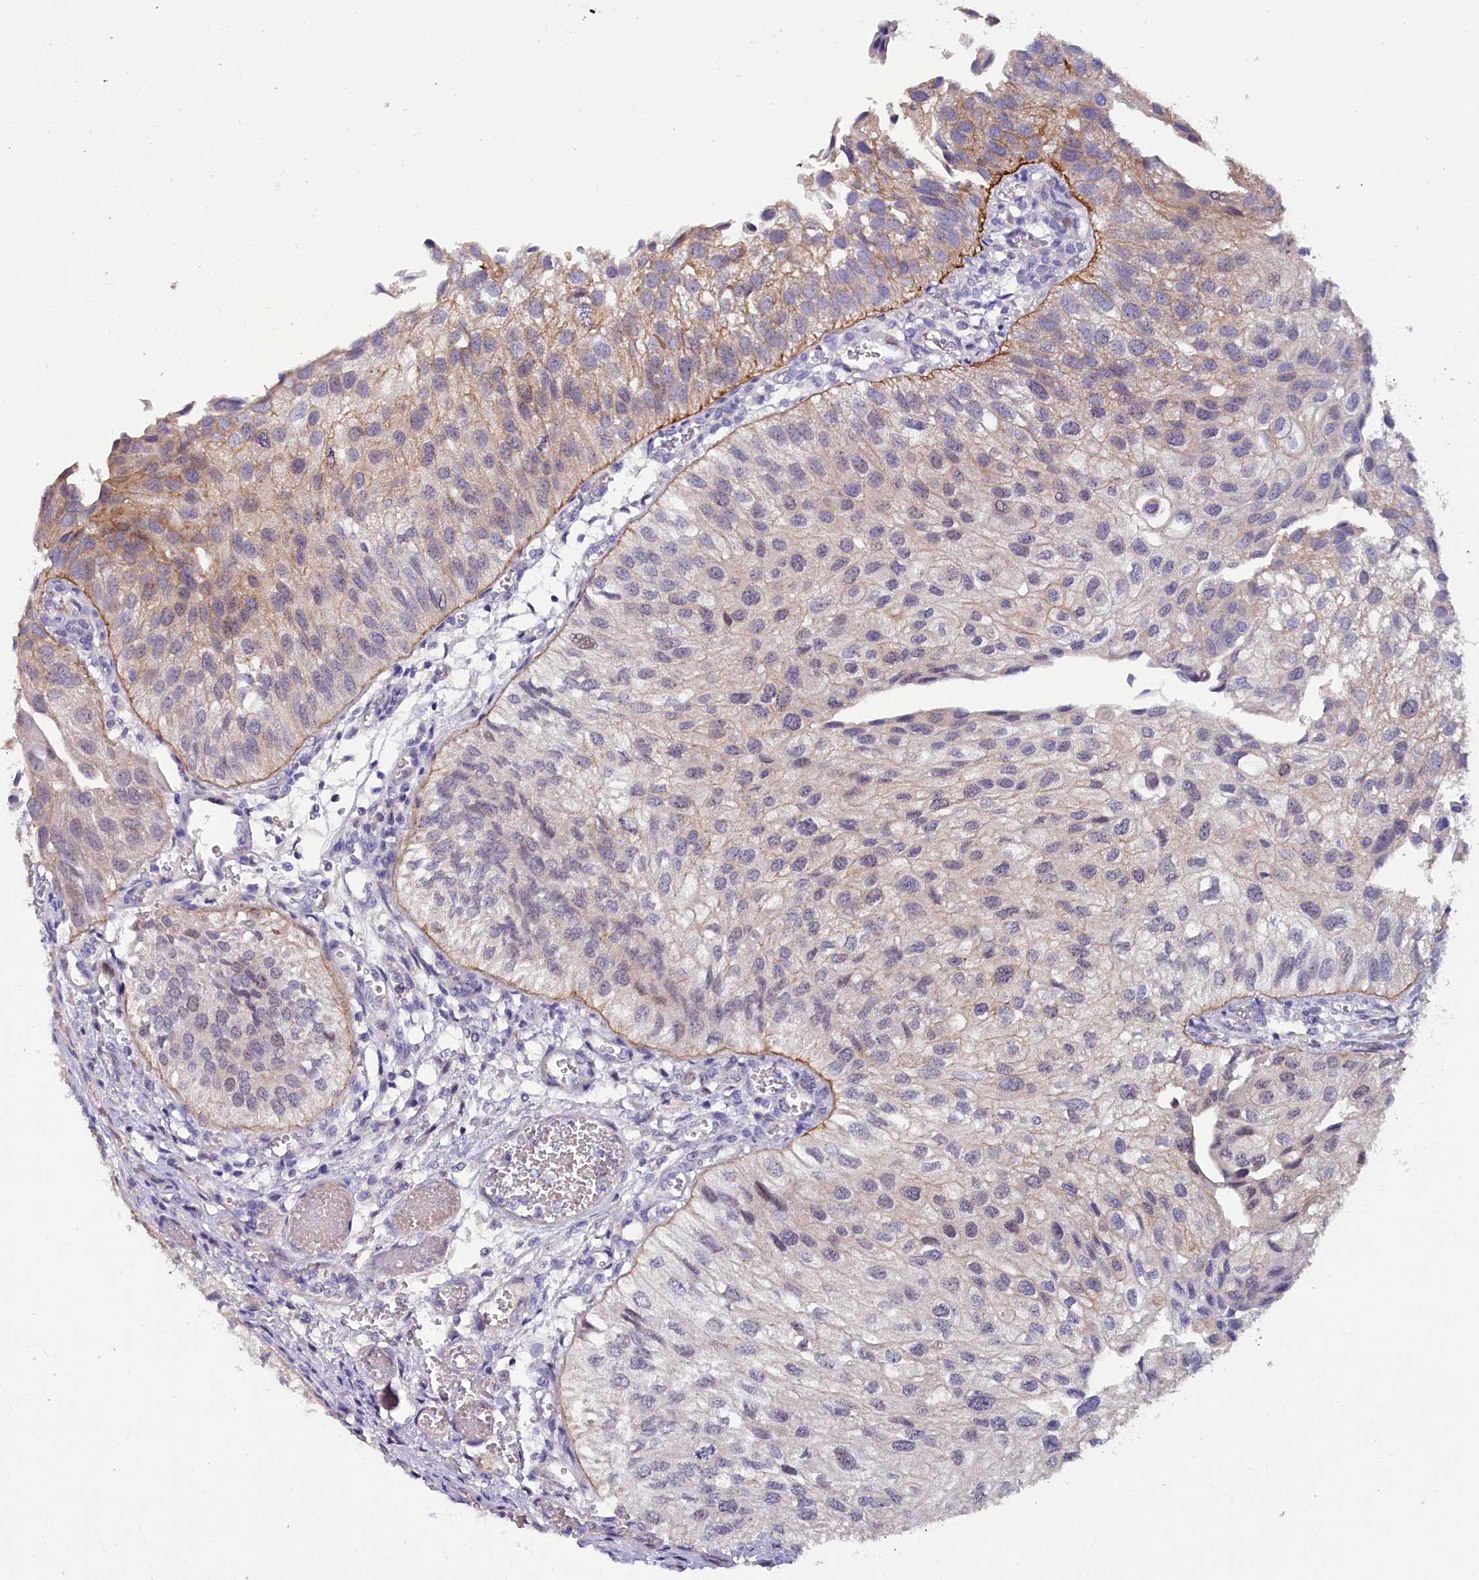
{"staining": {"intensity": "negative", "quantity": "none", "location": "none"}, "tissue": "urothelial cancer", "cell_type": "Tumor cells", "image_type": "cancer", "snomed": [{"axis": "morphology", "description": "Urothelial carcinoma, Low grade"}, {"axis": "topography", "description": "Urinary bladder"}], "caption": "Protein analysis of urothelial cancer shows no significant positivity in tumor cells.", "gene": "FAM111B", "patient": {"sex": "female", "age": 89}}